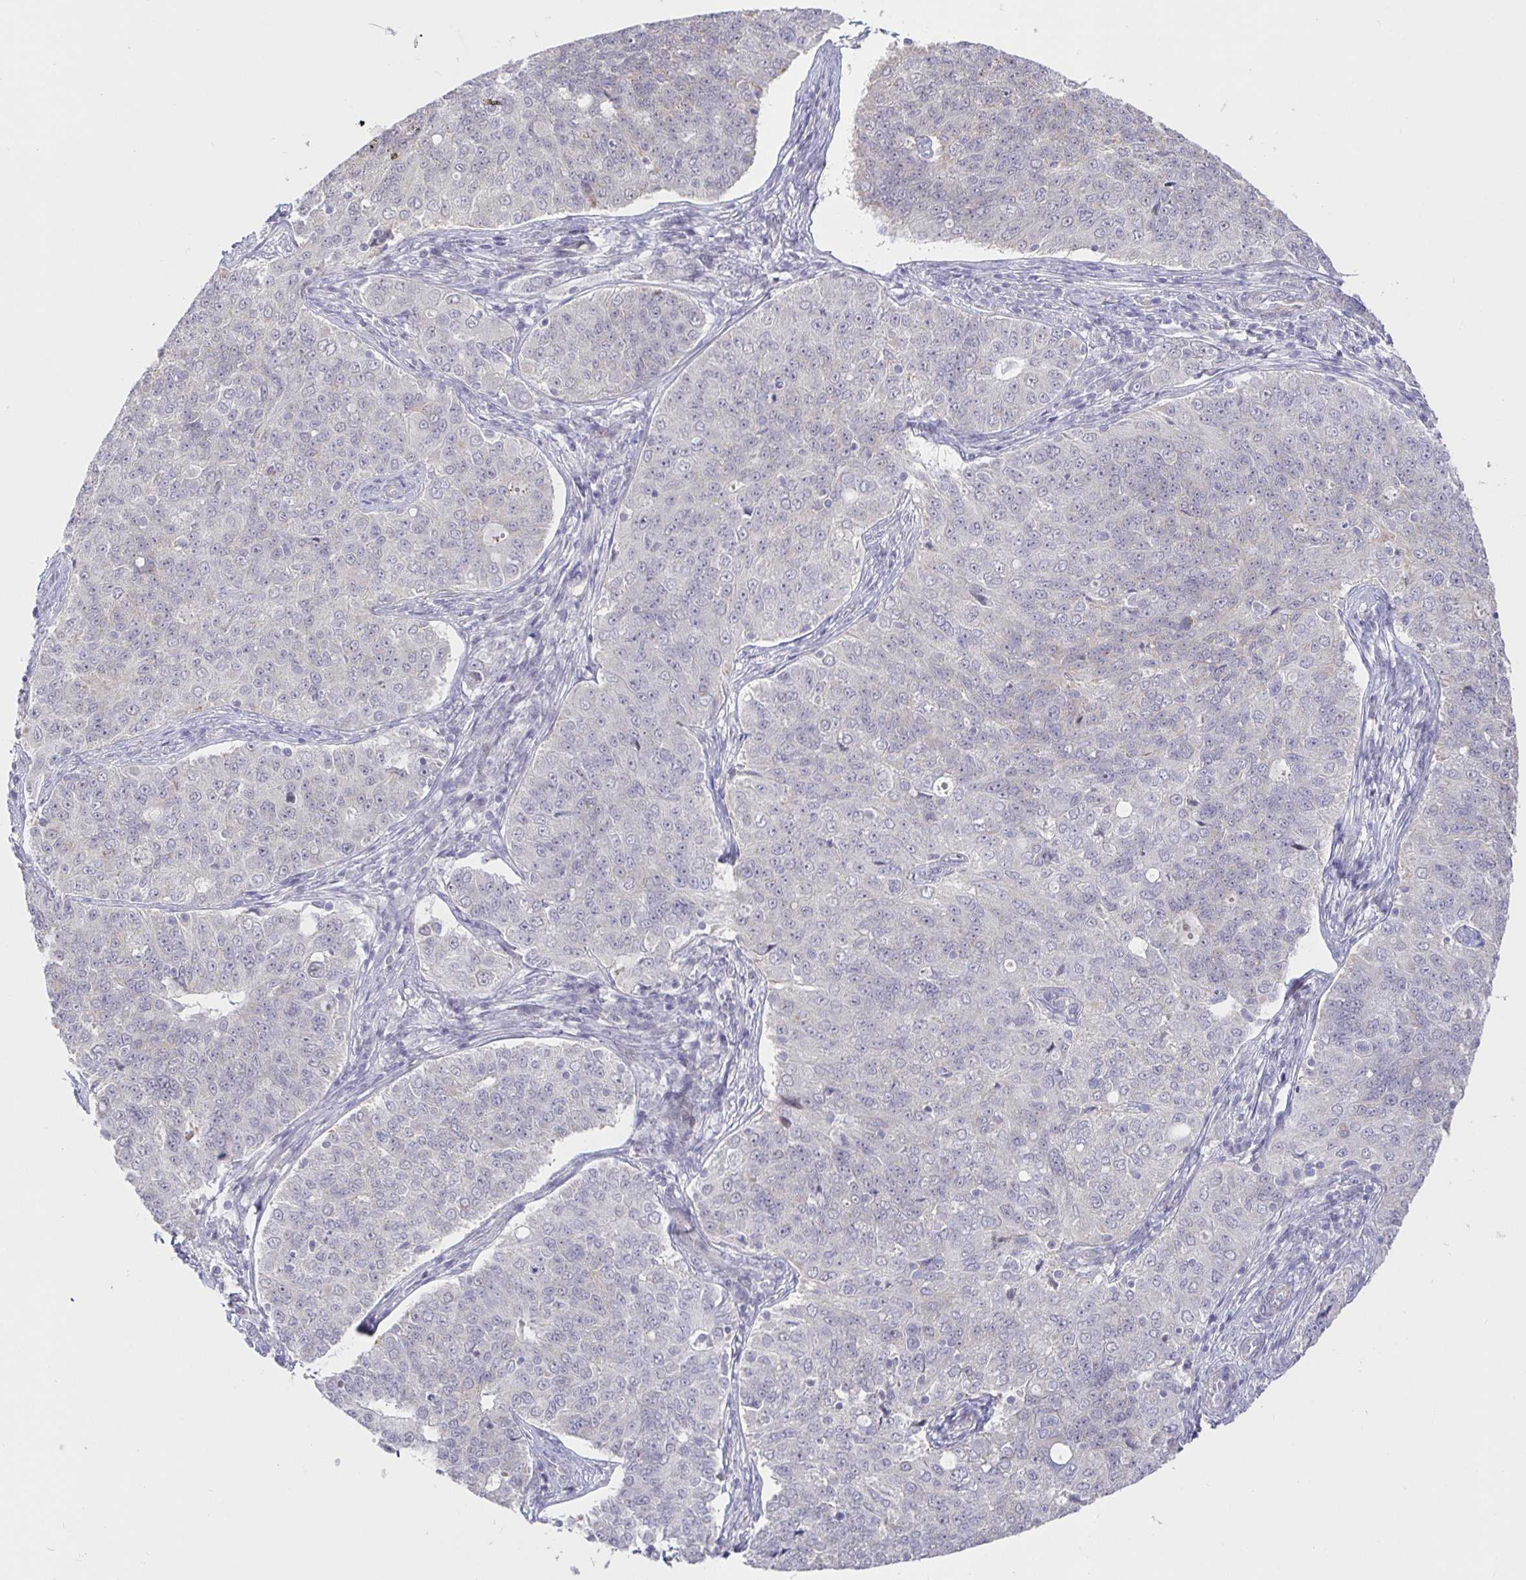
{"staining": {"intensity": "negative", "quantity": "none", "location": "none"}, "tissue": "endometrial cancer", "cell_type": "Tumor cells", "image_type": "cancer", "snomed": [{"axis": "morphology", "description": "Adenocarcinoma, NOS"}, {"axis": "topography", "description": "Endometrium"}], "caption": "Human endometrial cancer (adenocarcinoma) stained for a protein using IHC exhibits no positivity in tumor cells.", "gene": "CIT", "patient": {"sex": "female", "age": 43}}